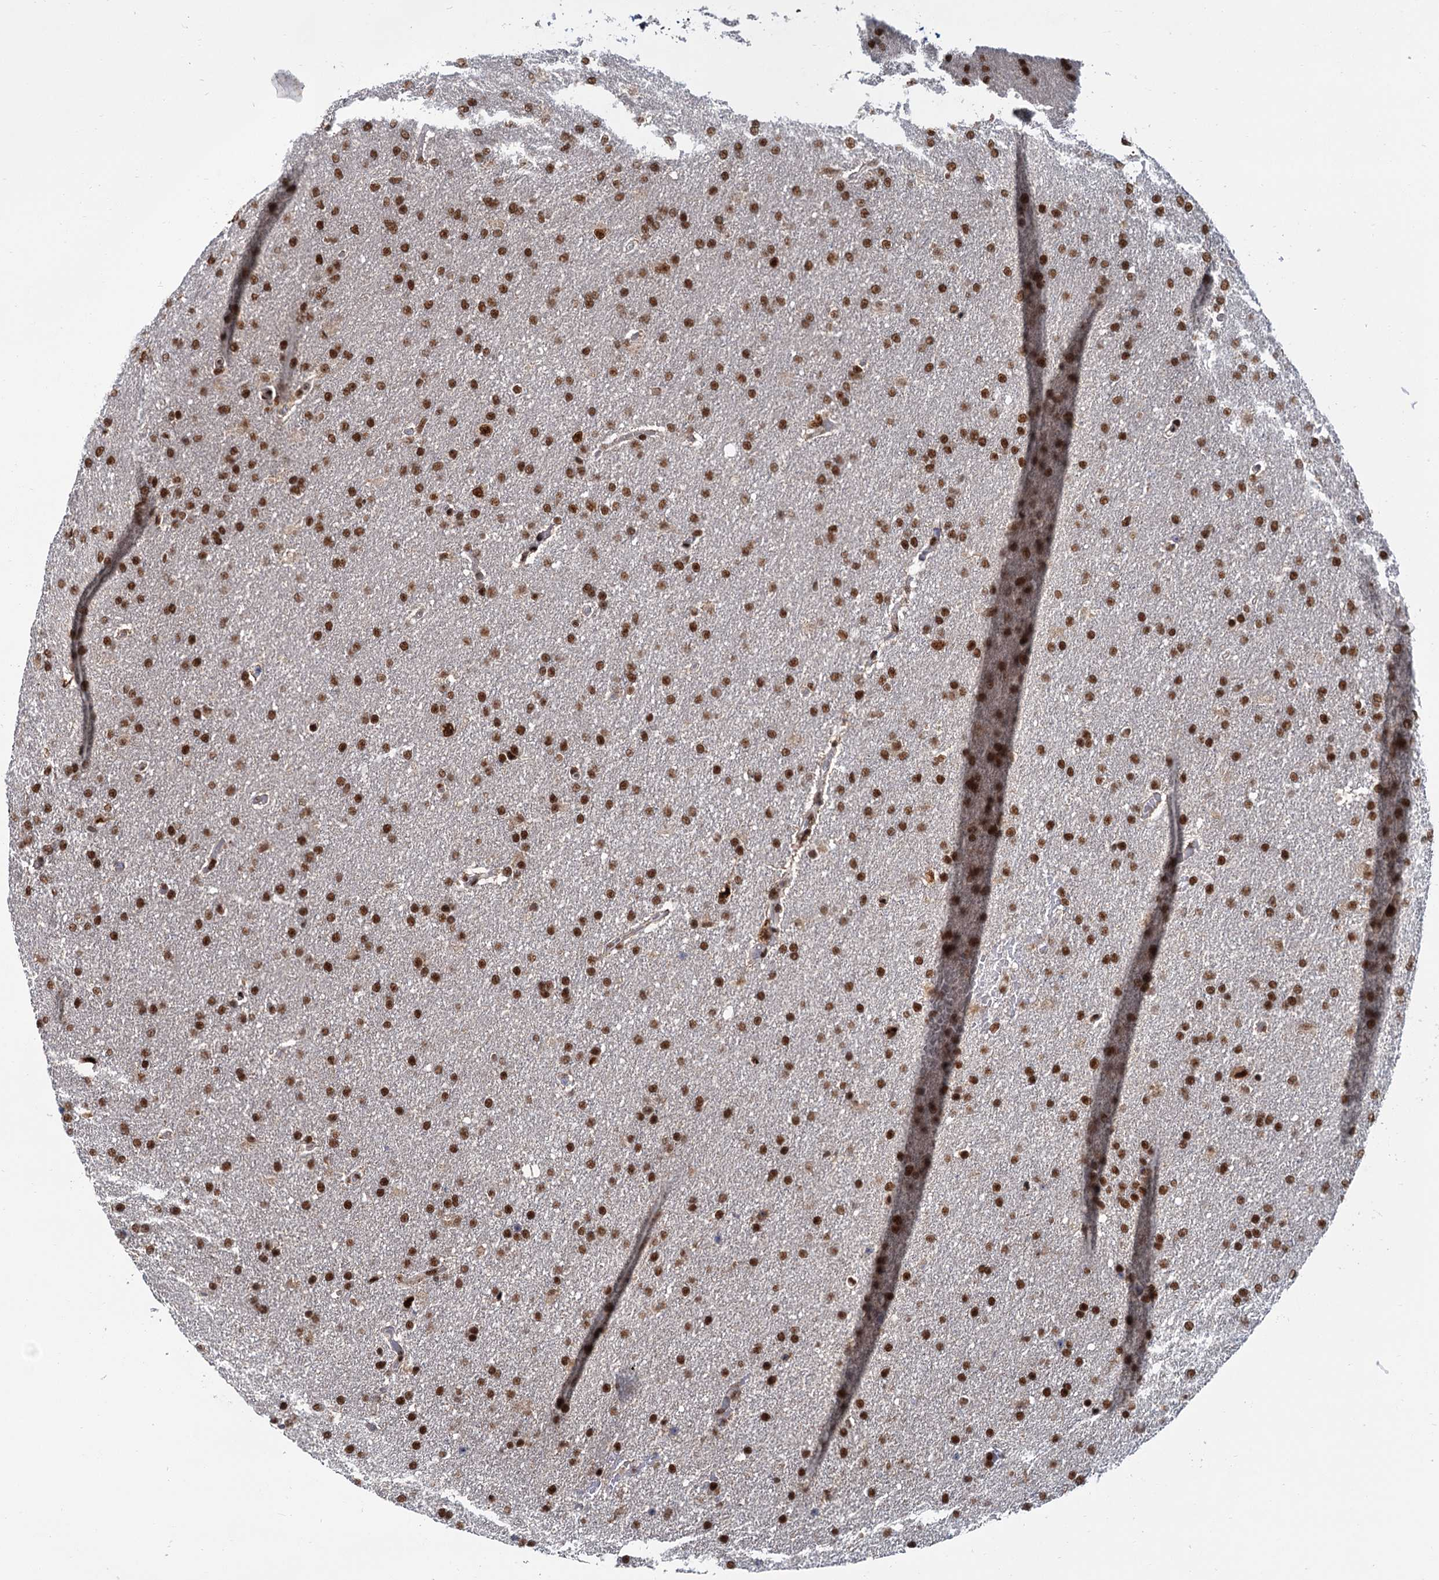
{"staining": {"intensity": "moderate", "quantity": ">75%", "location": "nuclear"}, "tissue": "glioma", "cell_type": "Tumor cells", "image_type": "cancer", "snomed": [{"axis": "morphology", "description": "Glioma, malignant, High grade"}, {"axis": "topography", "description": "Brain"}], "caption": "The histopathology image reveals staining of high-grade glioma (malignant), revealing moderate nuclear protein positivity (brown color) within tumor cells.", "gene": "WBP4", "patient": {"sex": "male", "age": 72}}